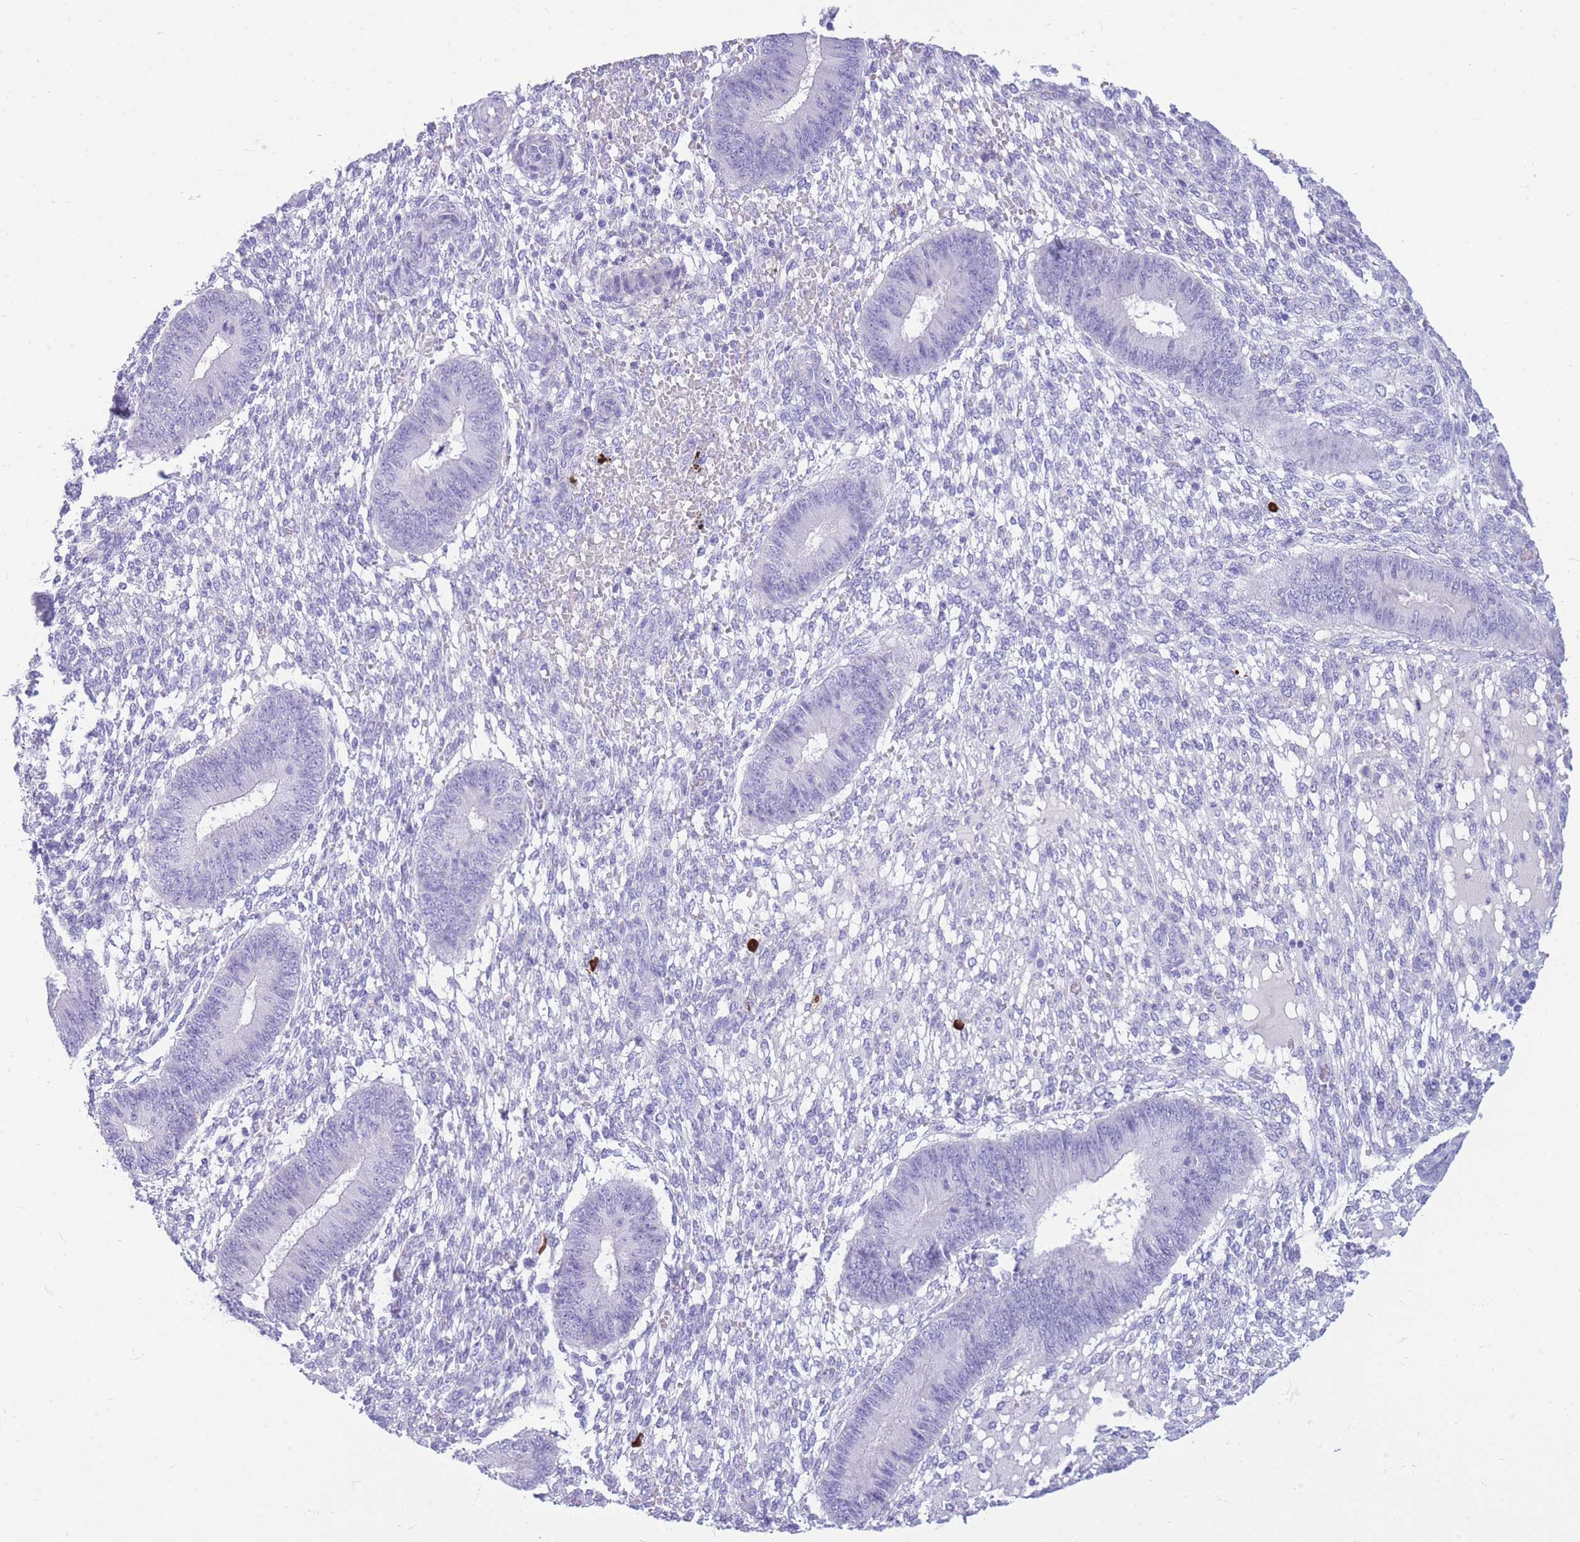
{"staining": {"intensity": "negative", "quantity": "none", "location": "none"}, "tissue": "endometrium", "cell_type": "Cells in endometrial stroma", "image_type": "normal", "snomed": [{"axis": "morphology", "description": "Normal tissue, NOS"}, {"axis": "topography", "description": "Endometrium"}], "caption": "The image exhibits no staining of cells in endometrial stroma in unremarkable endometrium.", "gene": "ZFP62", "patient": {"sex": "female", "age": 49}}